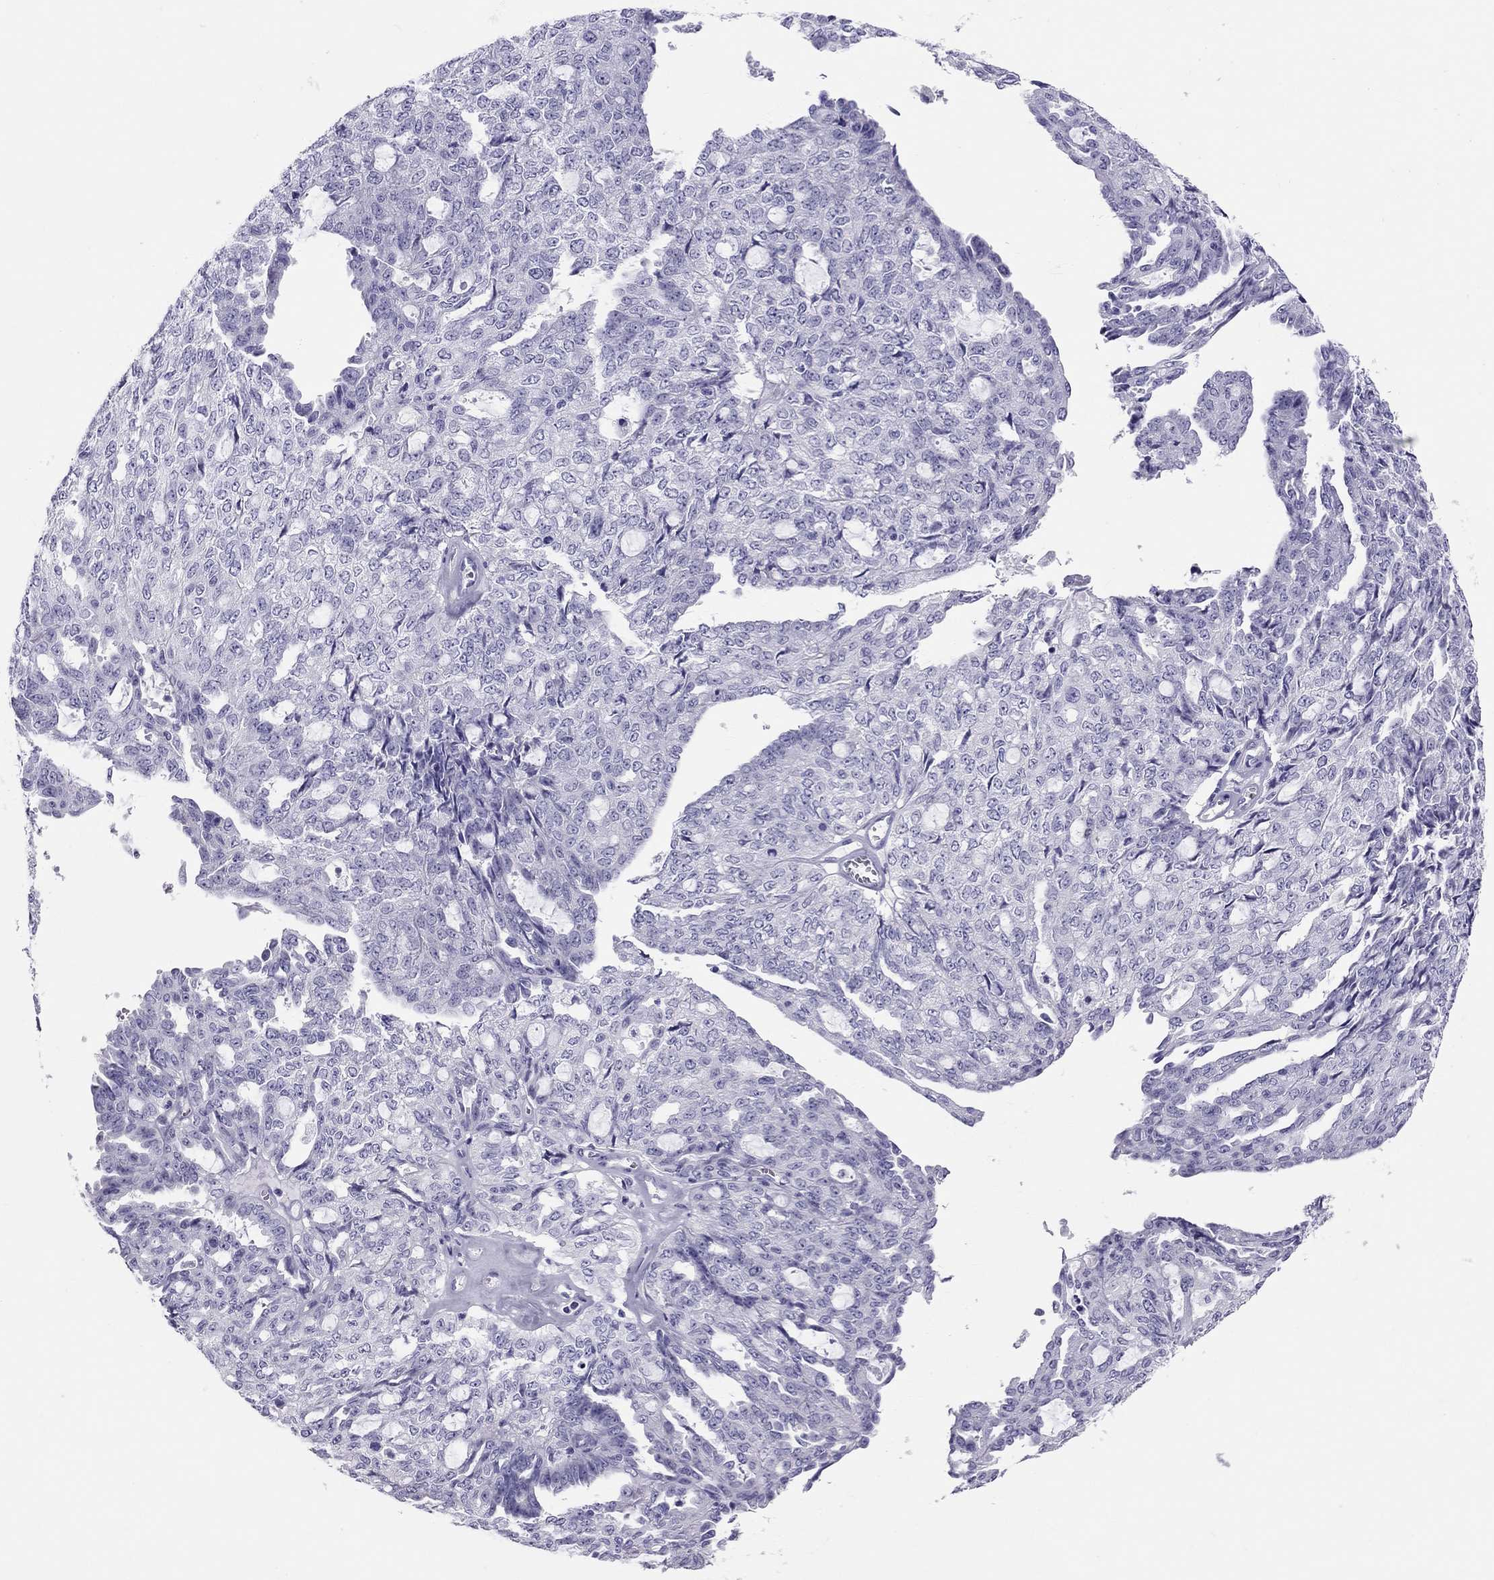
{"staining": {"intensity": "negative", "quantity": "none", "location": "none"}, "tissue": "ovarian cancer", "cell_type": "Tumor cells", "image_type": "cancer", "snomed": [{"axis": "morphology", "description": "Cystadenocarcinoma, serous, NOS"}, {"axis": "topography", "description": "Ovary"}], "caption": "There is no significant expression in tumor cells of ovarian cancer. The staining was performed using DAB (3,3'-diaminobenzidine) to visualize the protein expression in brown, while the nuclei were stained in blue with hematoxylin (Magnification: 20x).", "gene": "PSMB11", "patient": {"sex": "female", "age": 71}}